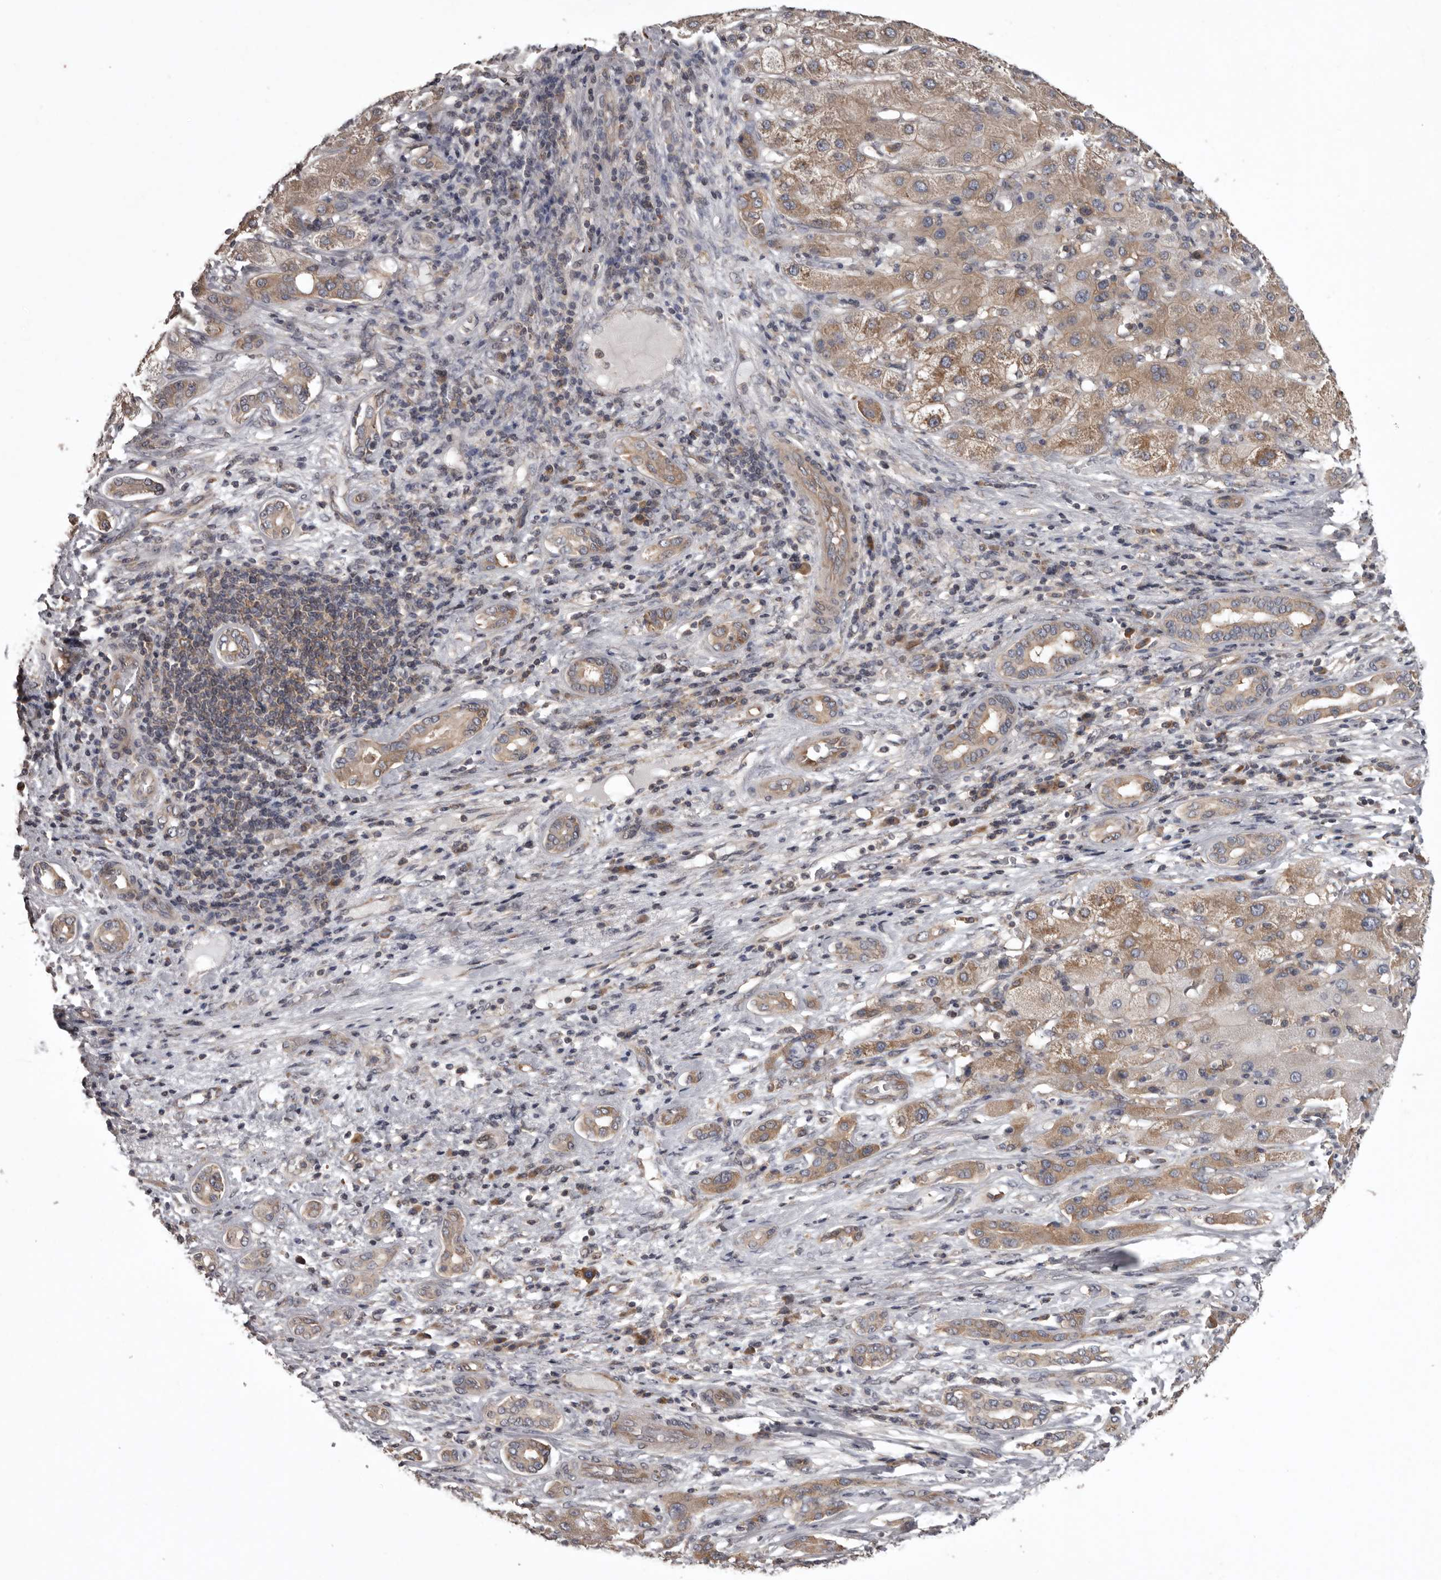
{"staining": {"intensity": "moderate", "quantity": ">75%", "location": "cytoplasmic/membranous"}, "tissue": "liver cancer", "cell_type": "Tumor cells", "image_type": "cancer", "snomed": [{"axis": "morphology", "description": "Carcinoma, Hepatocellular, NOS"}, {"axis": "topography", "description": "Liver"}], "caption": "Hepatocellular carcinoma (liver) stained for a protein (brown) demonstrates moderate cytoplasmic/membranous positive staining in about >75% of tumor cells.", "gene": "DARS1", "patient": {"sex": "male", "age": 65}}